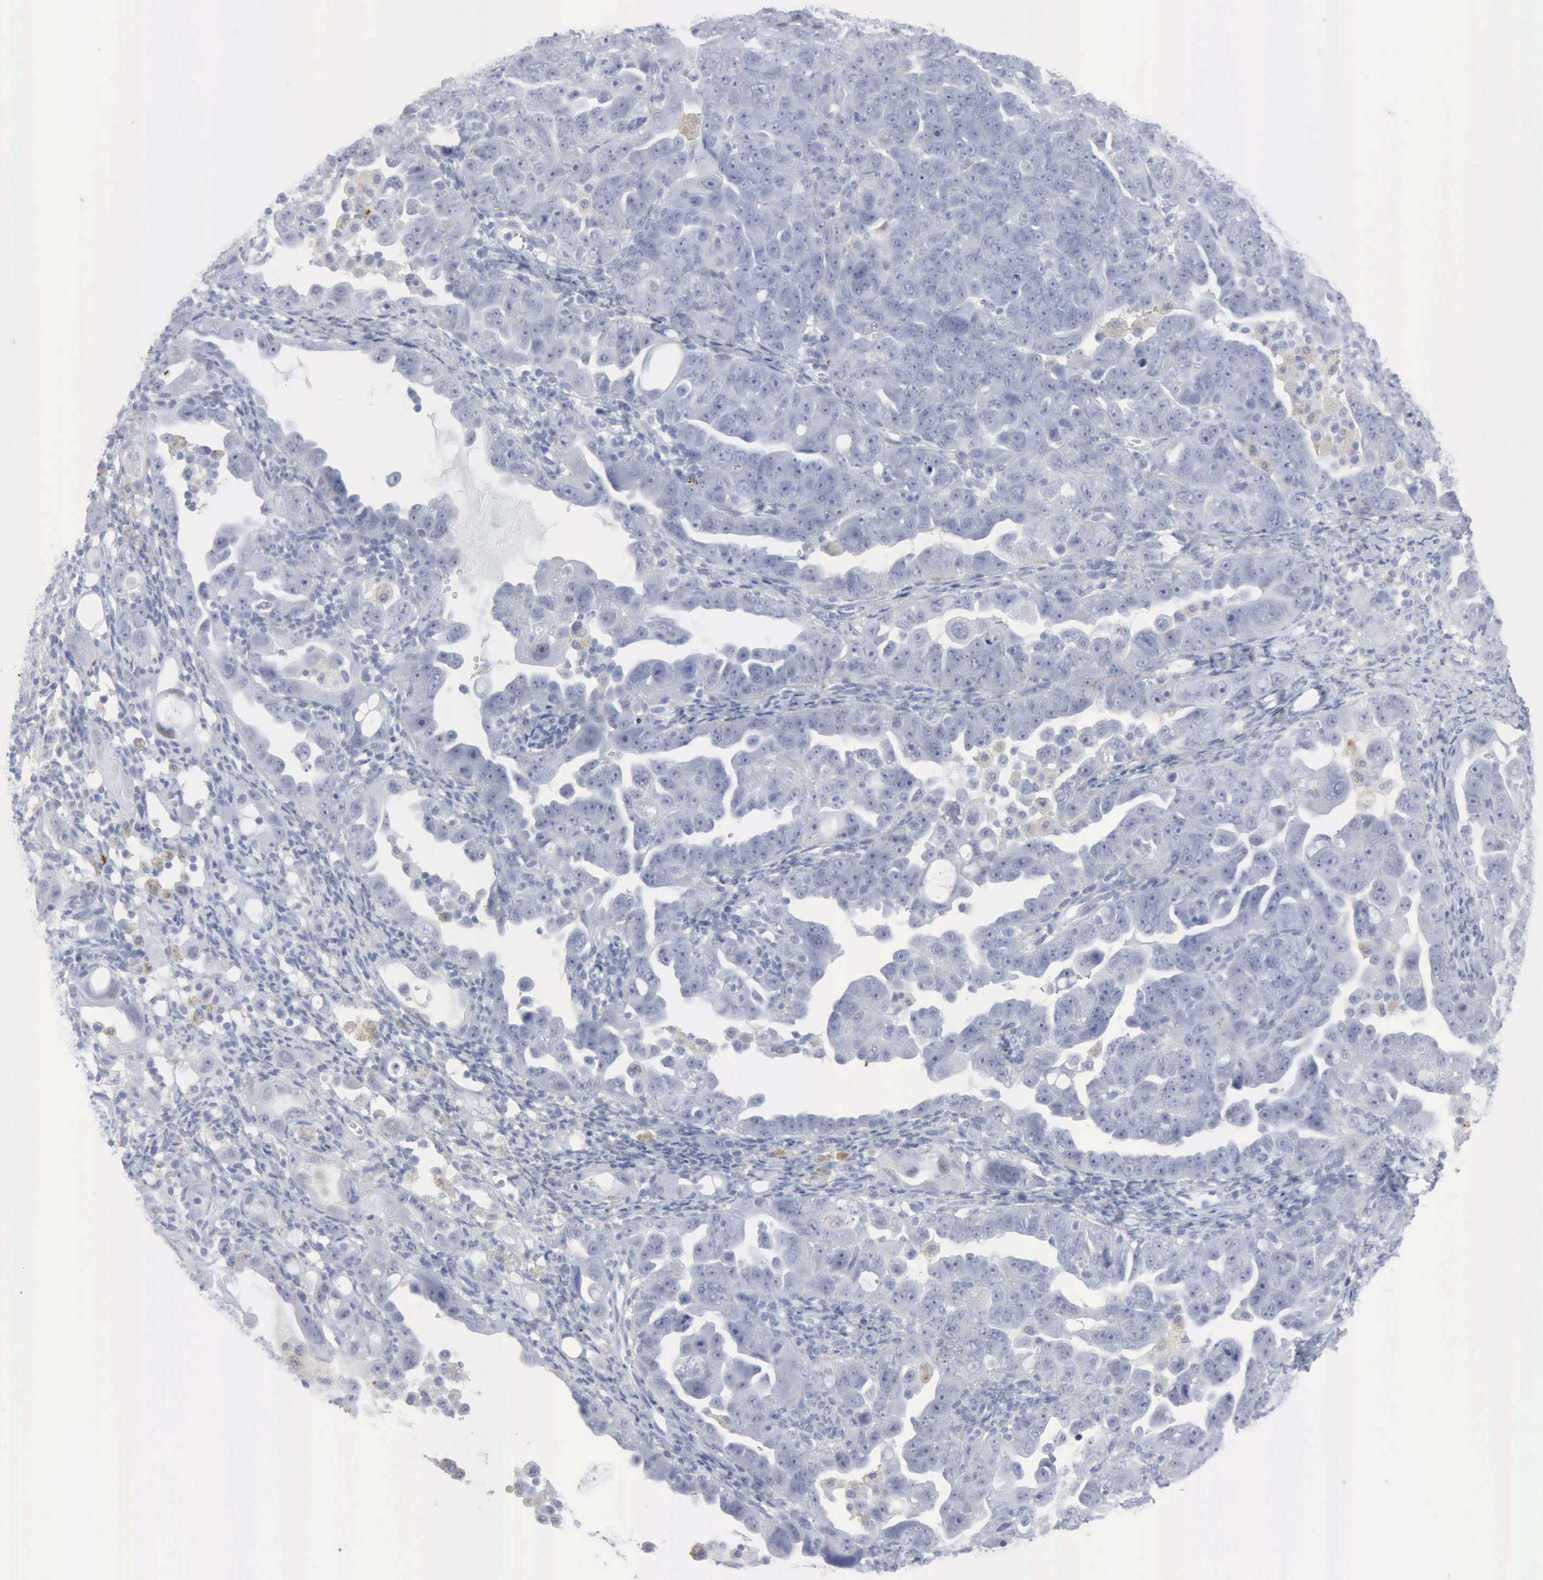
{"staining": {"intensity": "negative", "quantity": "none", "location": "none"}, "tissue": "ovarian cancer", "cell_type": "Tumor cells", "image_type": "cancer", "snomed": [{"axis": "morphology", "description": "Cystadenocarcinoma, serous, NOS"}, {"axis": "topography", "description": "Ovary"}], "caption": "DAB immunohistochemical staining of serous cystadenocarcinoma (ovarian) reveals no significant staining in tumor cells. (Stains: DAB (3,3'-diaminobenzidine) IHC with hematoxylin counter stain, Microscopy: brightfield microscopy at high magnification).", "gene": "GLA", "patient": {"sex": "female", "age": 66}}